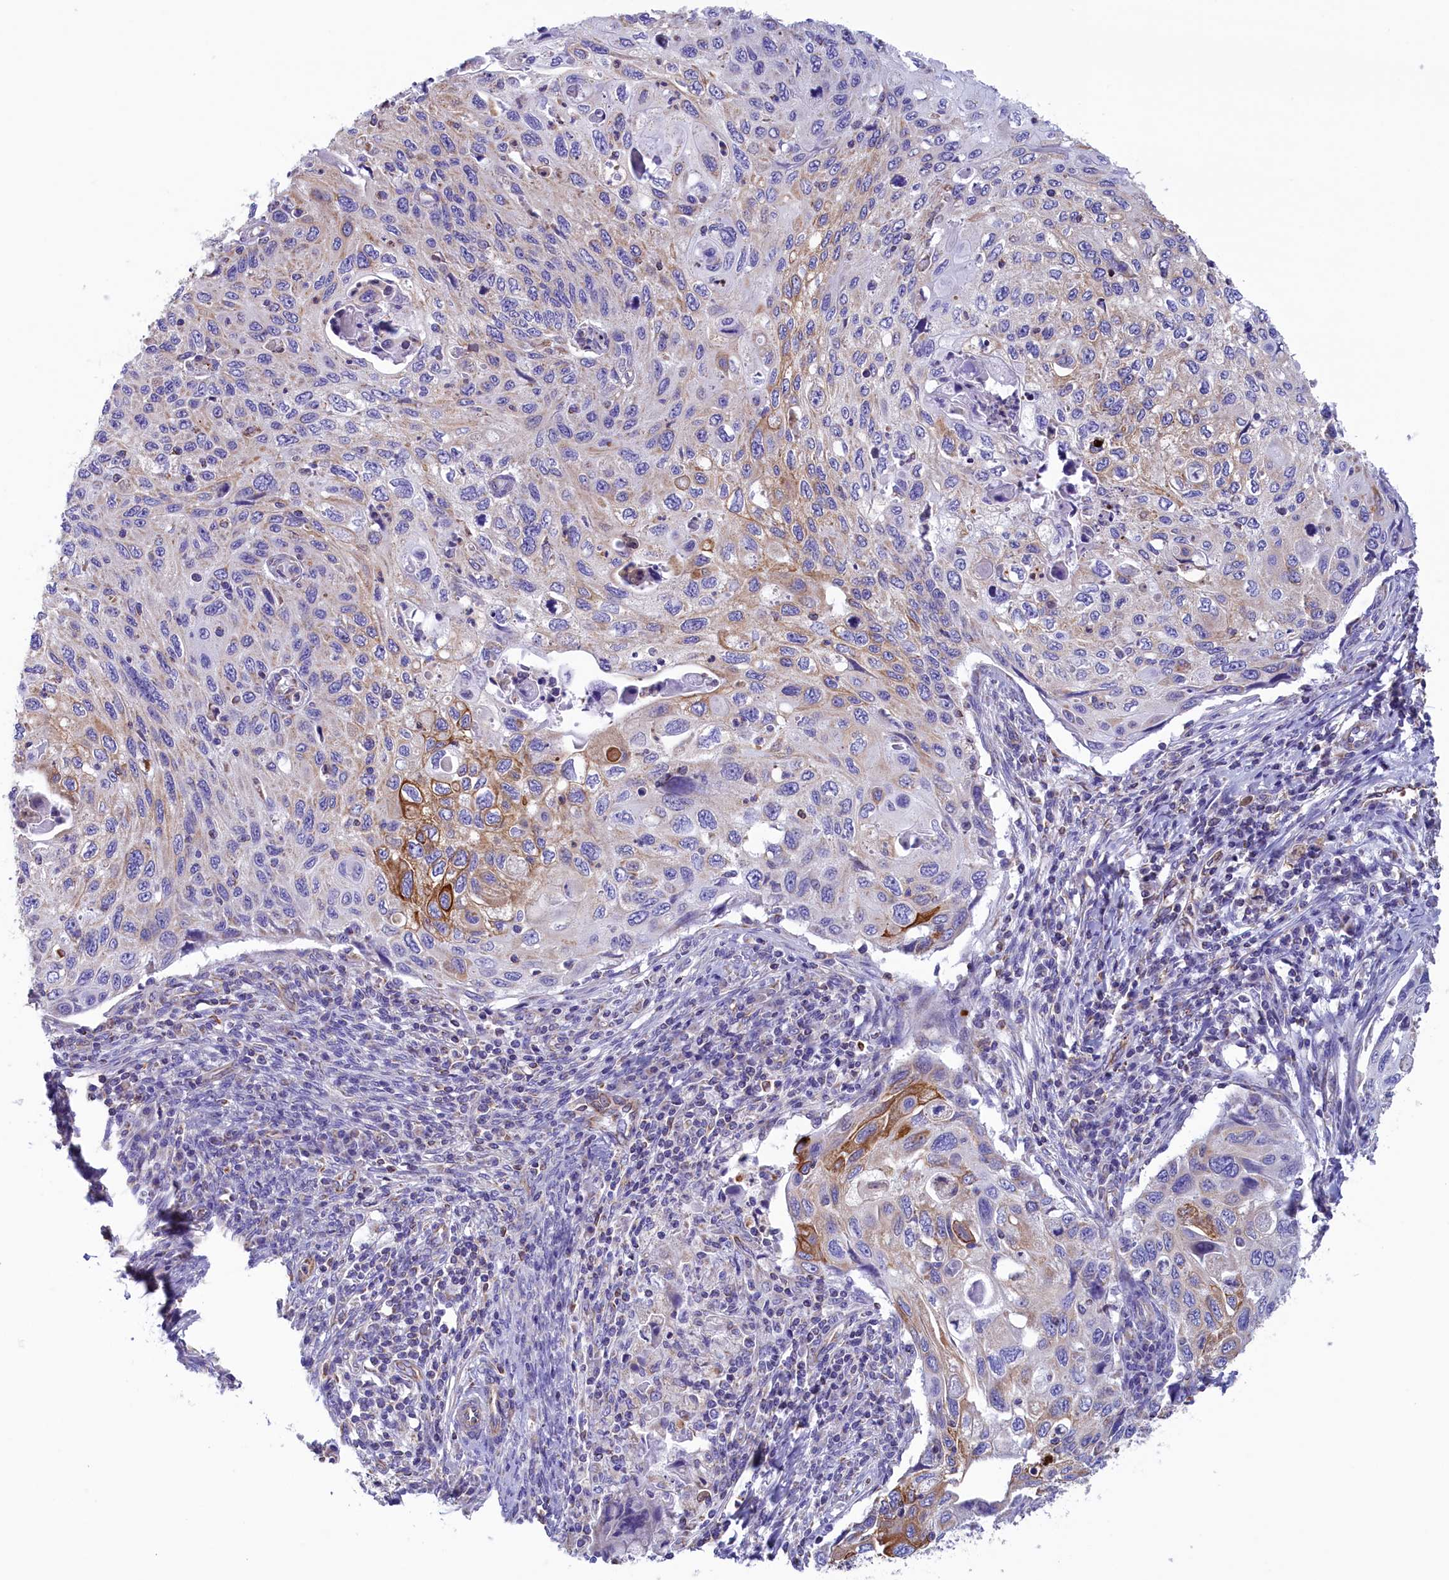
{"staining": {"intensity": "moderate", "quantity": "<25%", "location": "cytoplasmic/membranous"}, "tissue": "cervical cancer", "cell_type": "Tumor cells", "image_type": "cancer", "snomed": [{"axis": "morphology", "description": "Squamous cell carcinoma, NOS"}, {"axis": "topography", "description": "Cervix"}], "caption": "Tumor cells display low levels of moderate cytoplasmic/membranous positivity in approximately <25% of cells in human cervical cancer. The protein of interest is stained brown, and the nuclei are stained in blue (DAB IHC with brightfield microscopy, high magnification).", "gene": "GATB", "patient": {"sex": "female", "age": 70}}